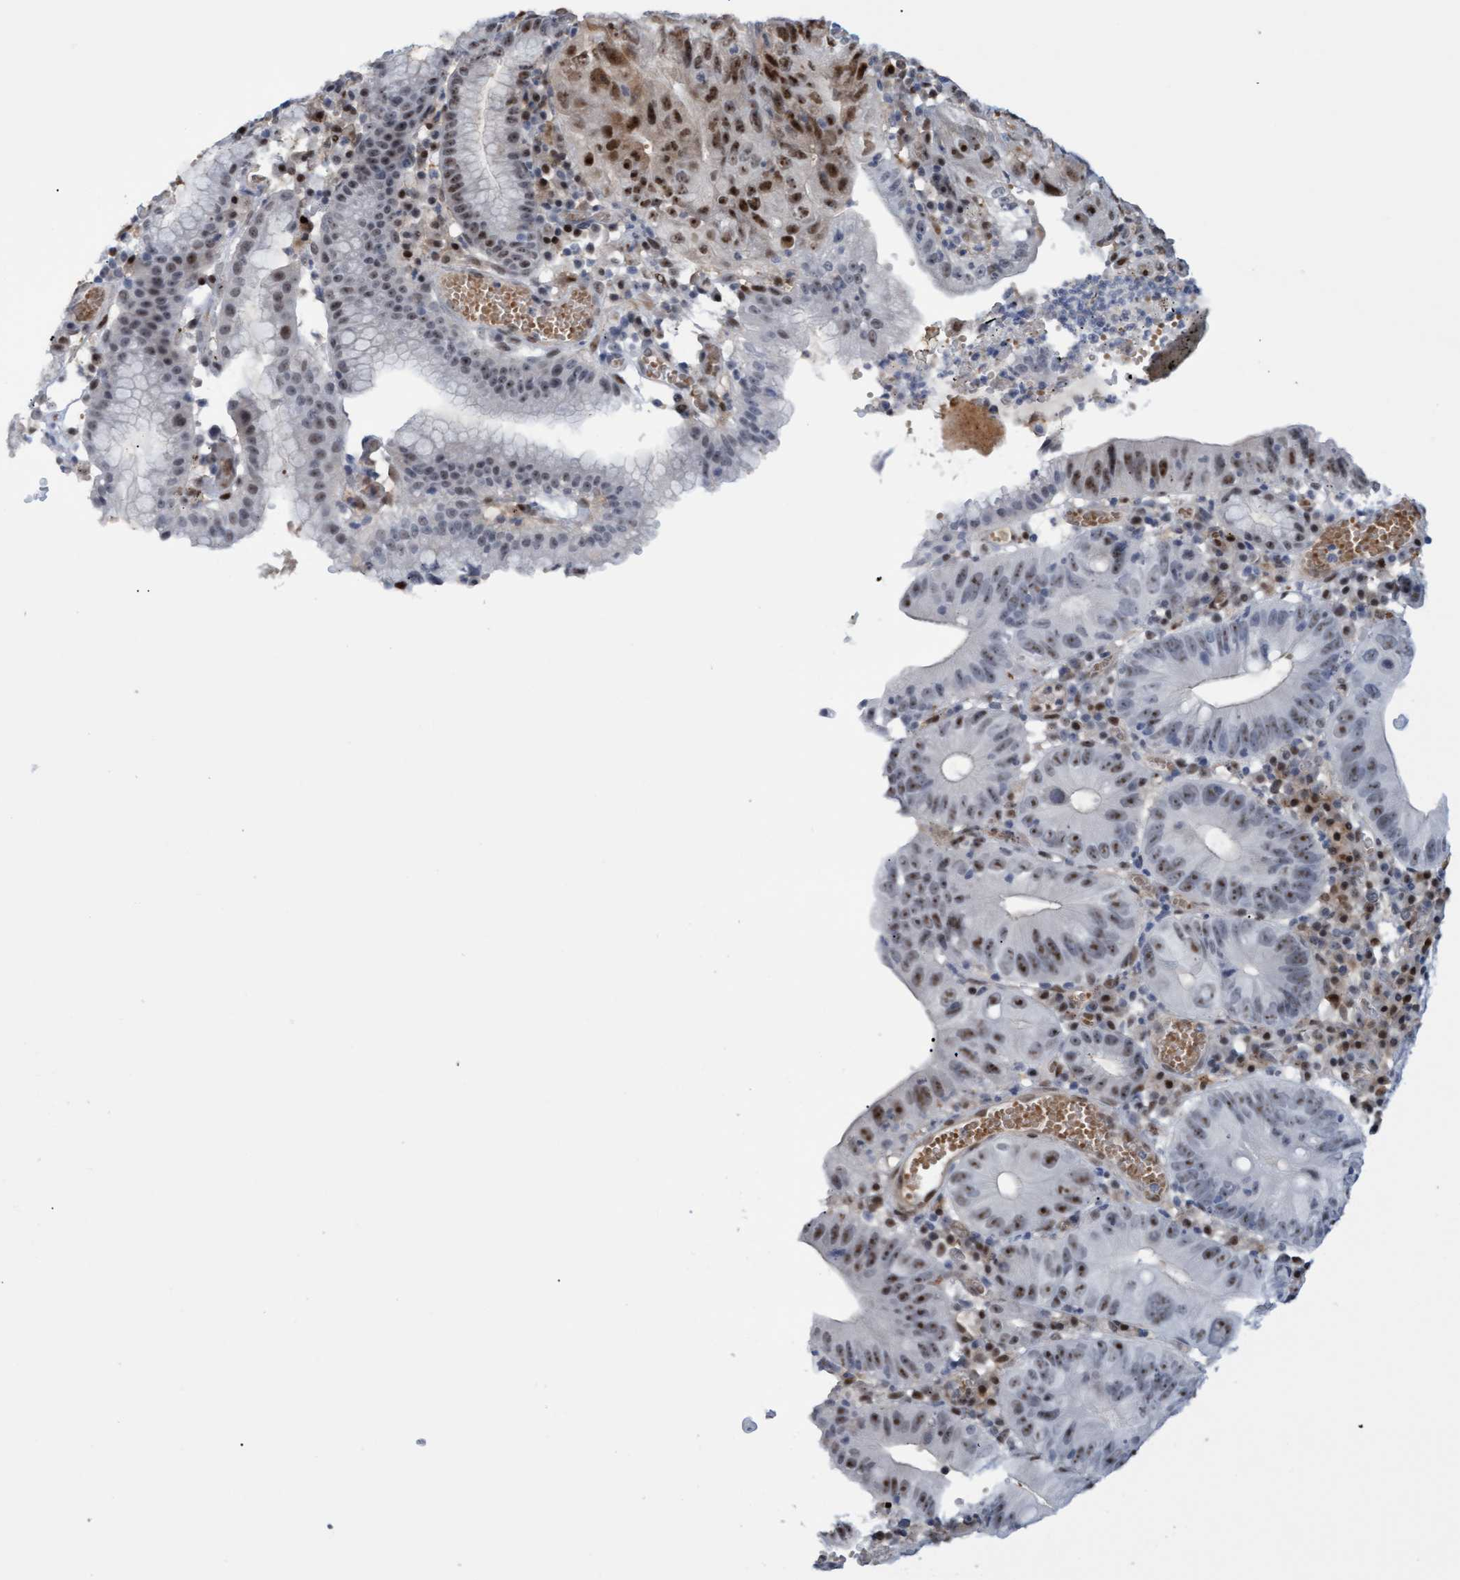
{"staining": {"intensity": "moderate", "quantity": "25%-75%", "location": "nuclear"}, "tissue": "stomach cancer", "cell_type": "Tumor cells", "image_type": "cancer", "snomed": [{"axis": "morphology", "description": "Adenocarcinoma, NOS"}, {"axis": "topography", "description": "Stomach"}], "caption": "Adenocarcinoma (stomach) stained for a protein shows moderate nuclear positivity in tumor cells.", "gene": "PINX1", "patient": {"sex": "male", "age": 59}}